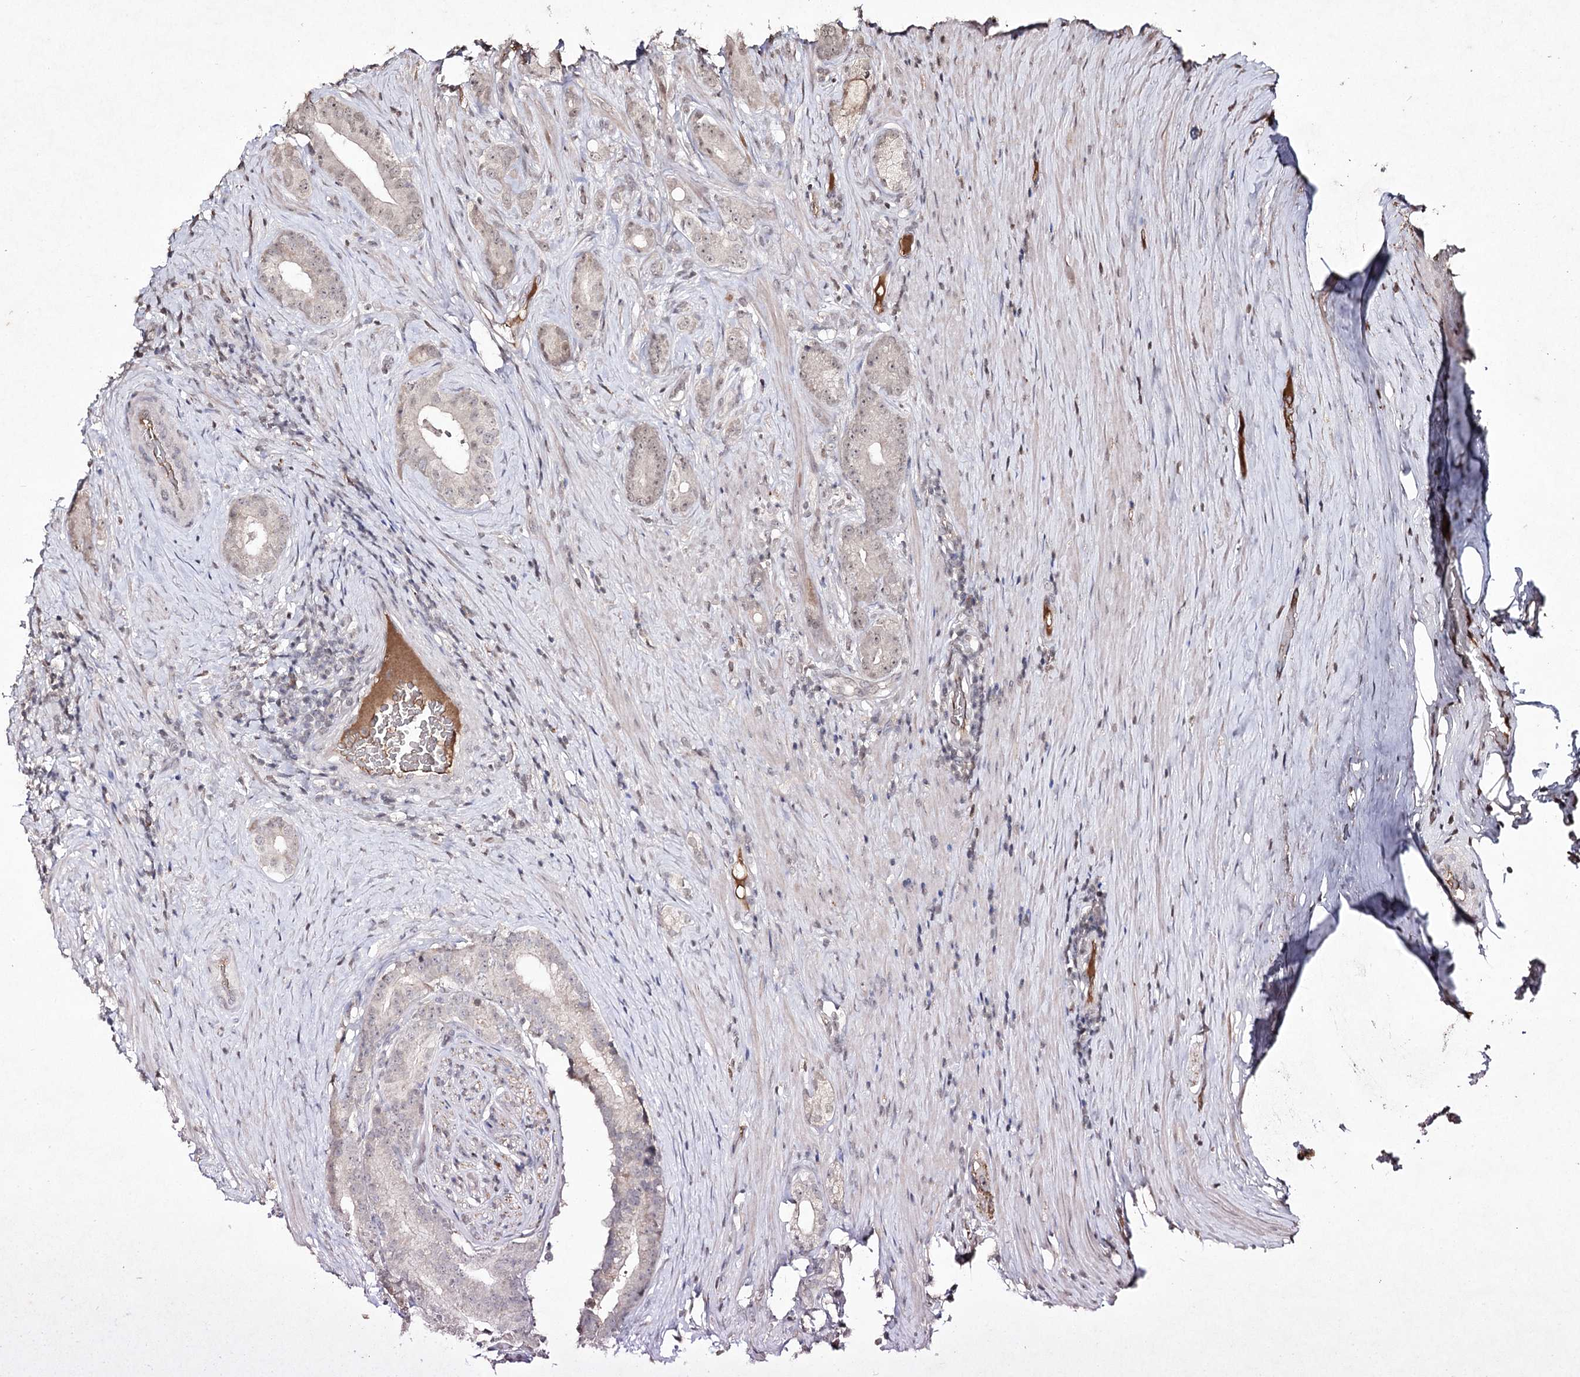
{"staining": {"intensity": "negative", "quantity": "none", "location": "none"}, "tissue": "prostate cancer", "cell_type": "Tumor cells", "image_type": "cancer", "snomed": [{"axis": "morphology", "description": "Adenocarcinoma, Low grade"}, {"axis": "topography", "description": "Prostate"}], "caption": "Photomicrograph shows no protein staining in tumor cells of prostate cancer (adenocarcinoma (low-grade)) tissue.", "gene": "SYNGR3", "patient": {"sex": "male", "age": 71}}